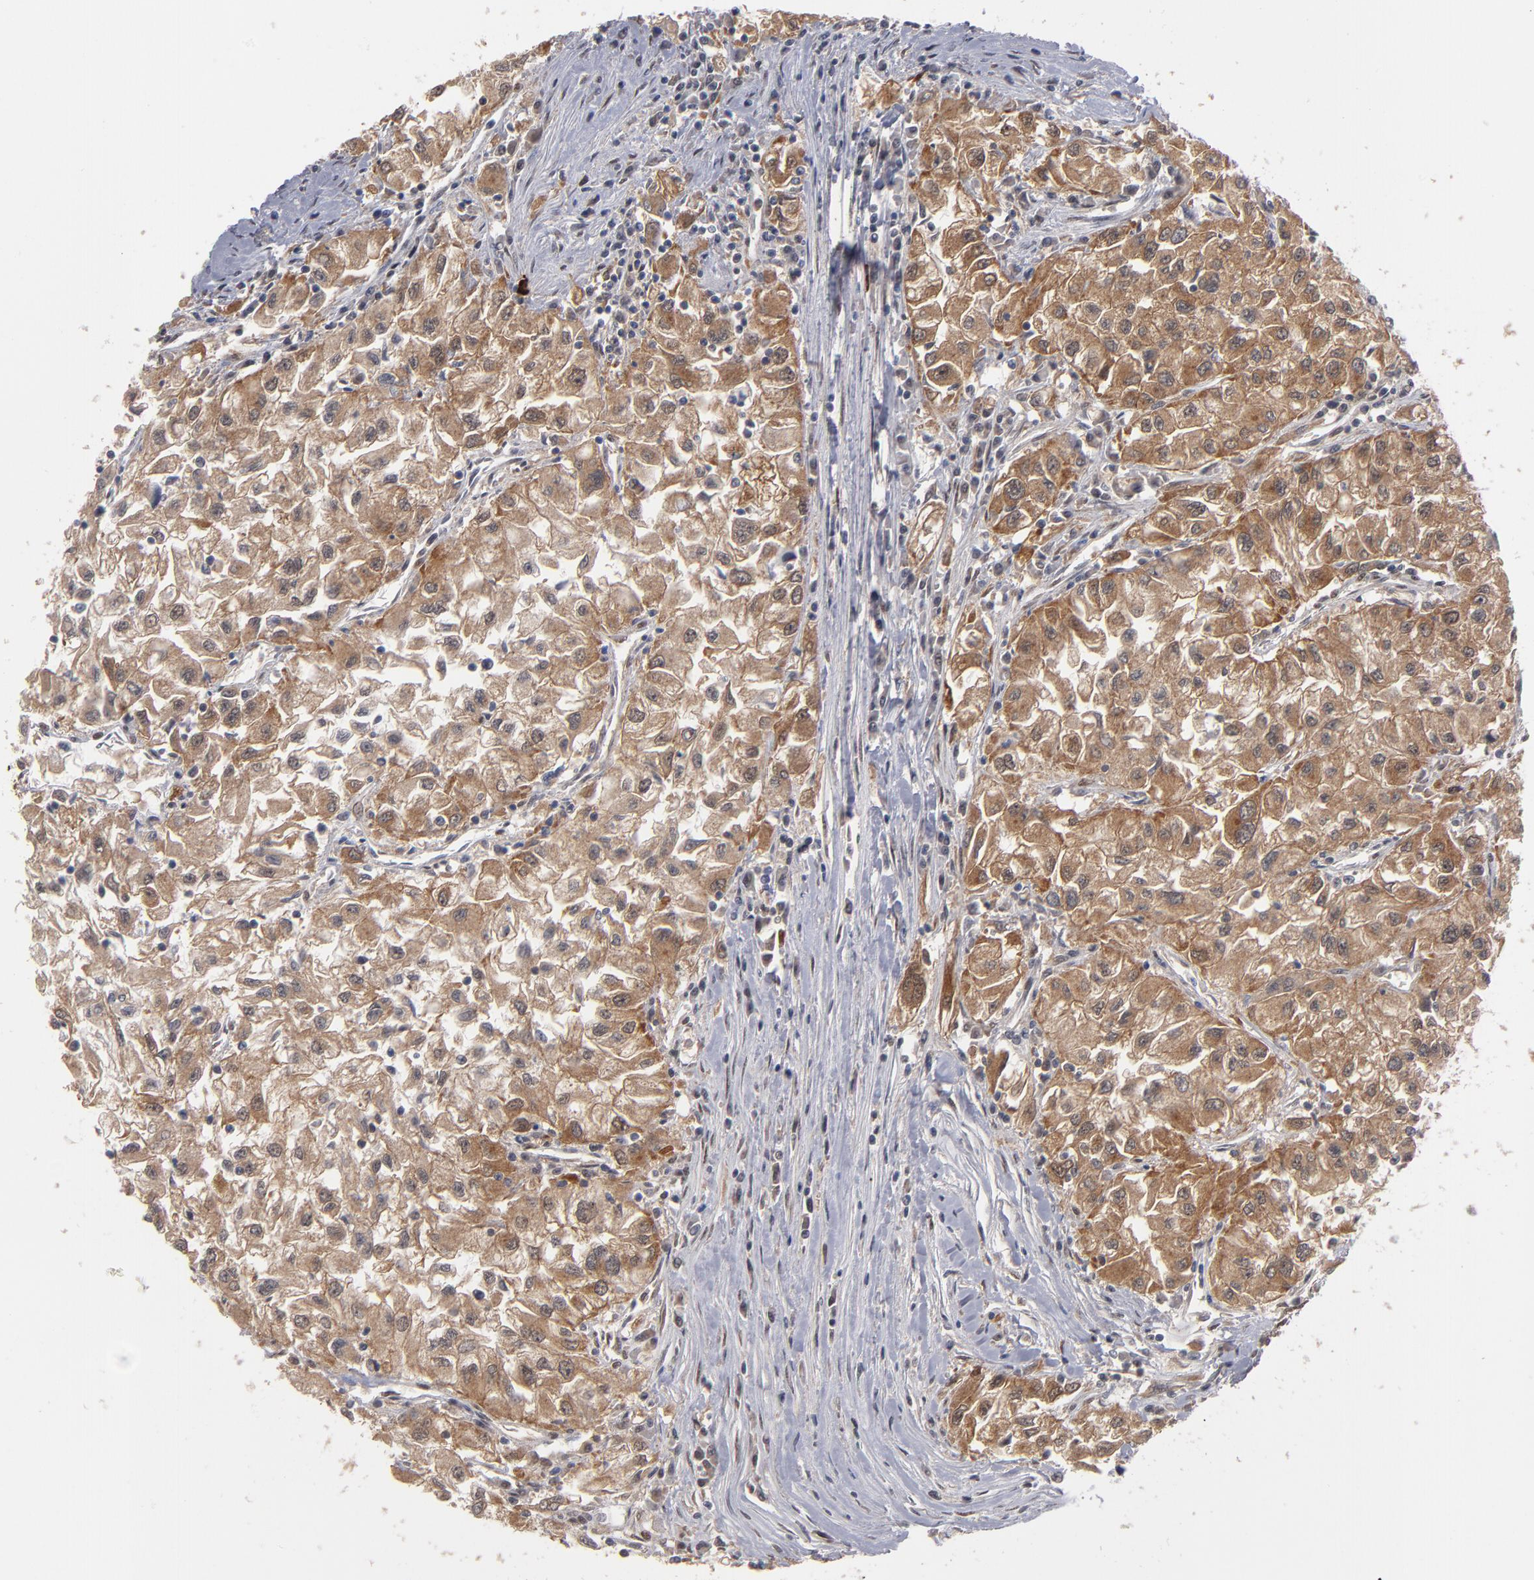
{"staining": {"intensity": "moderate", "quantity": ">75%", "location": "cytoplasmic/membranous"}, "tissue": "renal cancer", "cell_type": "Tumor cells", "image_type": "cancer", "snomed": [{"axis": "morphology", "description": "Adenocarcinoma, NOS"}, {"axis": "topography", "description": "Kidney"}], "caption": "IHC image of human renal cancer stained for a protein (brown), which shows medium levels of moderate cytoplasmic/membranous staining in approximately >75% of tumor cells.", "gene": "HUWE1", "patient": {"sex": "male", "age": 59}}